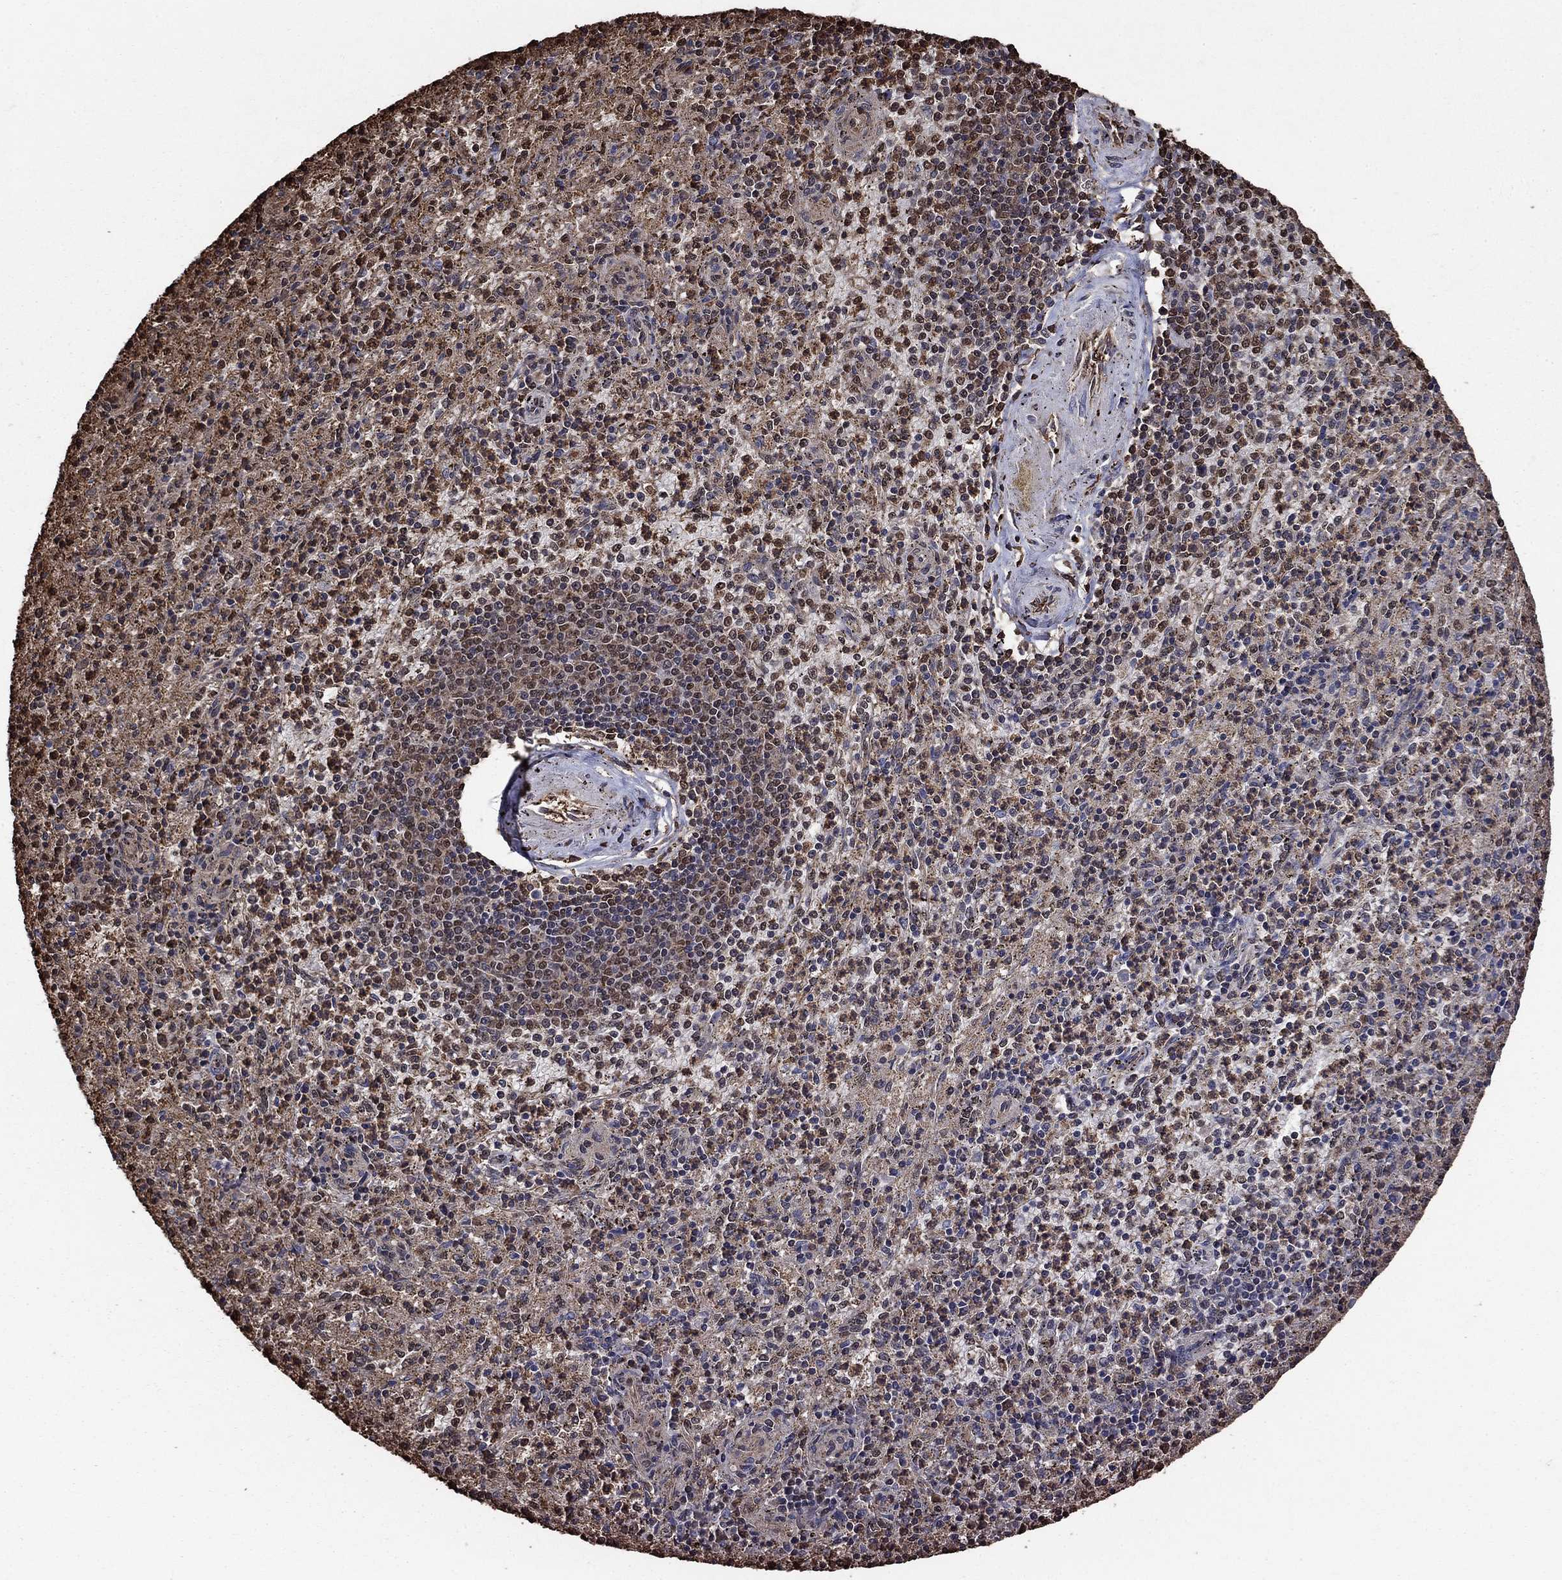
{"staining": {"intensity": "moderate", "quantity": "25%-75%", "location": "nuclear"}, "tissue": "spleen", "cell_type": "Cells in red pulp", "image_type": "normal", "snomed": [{"axis": "morphology", "description": "Normal tissue, NOS"}, {"axis": "topography", "description": "Spleen"}], "caption": "Immunohistochemical staining of benign human spleen exhibits 25%-75% levels of moderate nuclear protein expression in about 25%-75% of cells in red pulp. The protein is stained brown, and the nuclei are stained in blue (DAB IHC with brightfield microscopy, high magnification).", "gene": "GAPDH", "patient": {"sex": "male", "age": 60}}